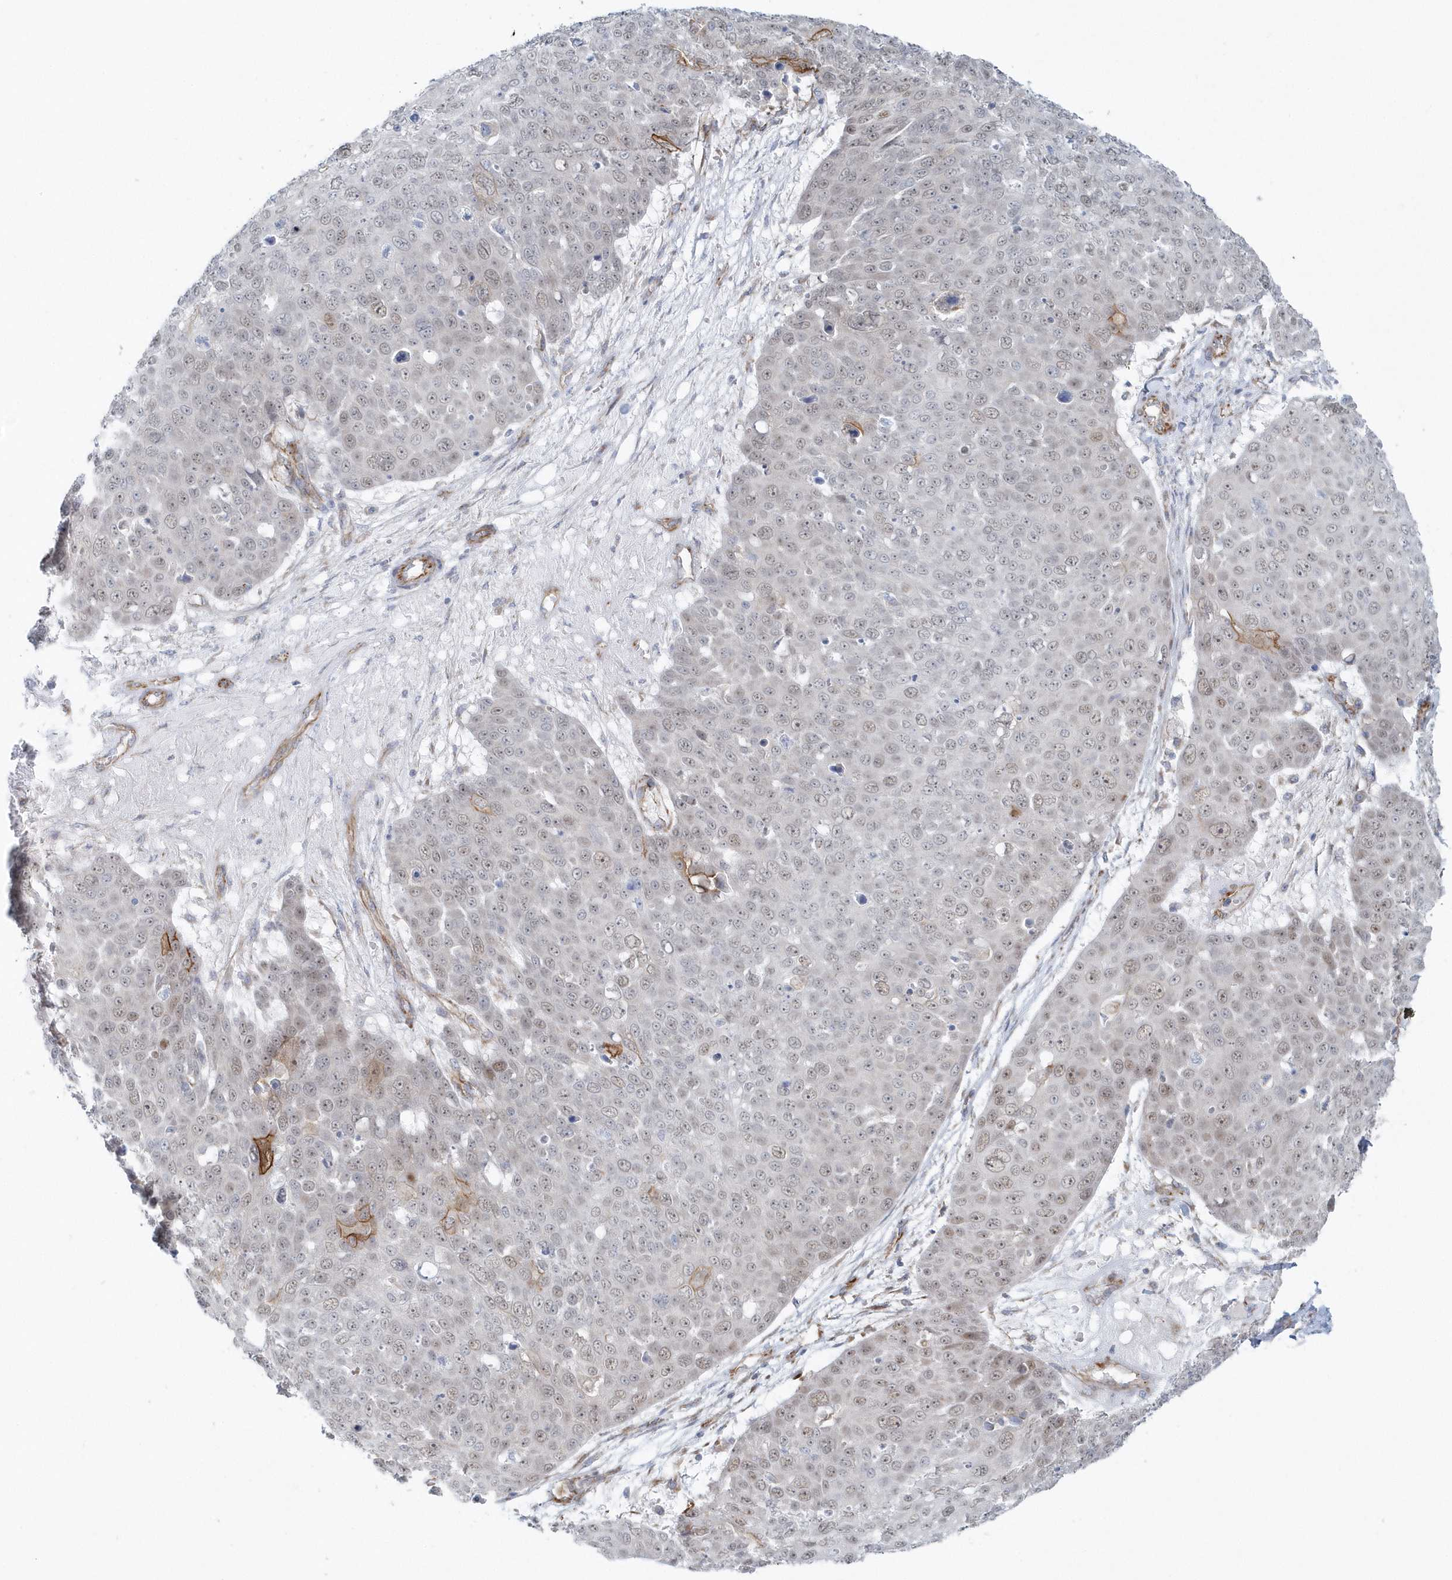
{"staining": {"intensity": "weak", "quantity": "<25%", "location": "nuclear"}, "tissue": "skin cancer", "cell_type": "Tumor cells", "image_type": "cancer", "snomed": [{"axis": "morphology", "description": "Squamous cell carcinoma, NOS"}, {"axis": "topography", "description": "Skin"}], "caption": "A photomicrograph of skin squamous cell carcinoma stained for a protein shows no brown staining in tumor cells.", "gene": "GPR152", "patient": {"sex": "male", "age": 71}}